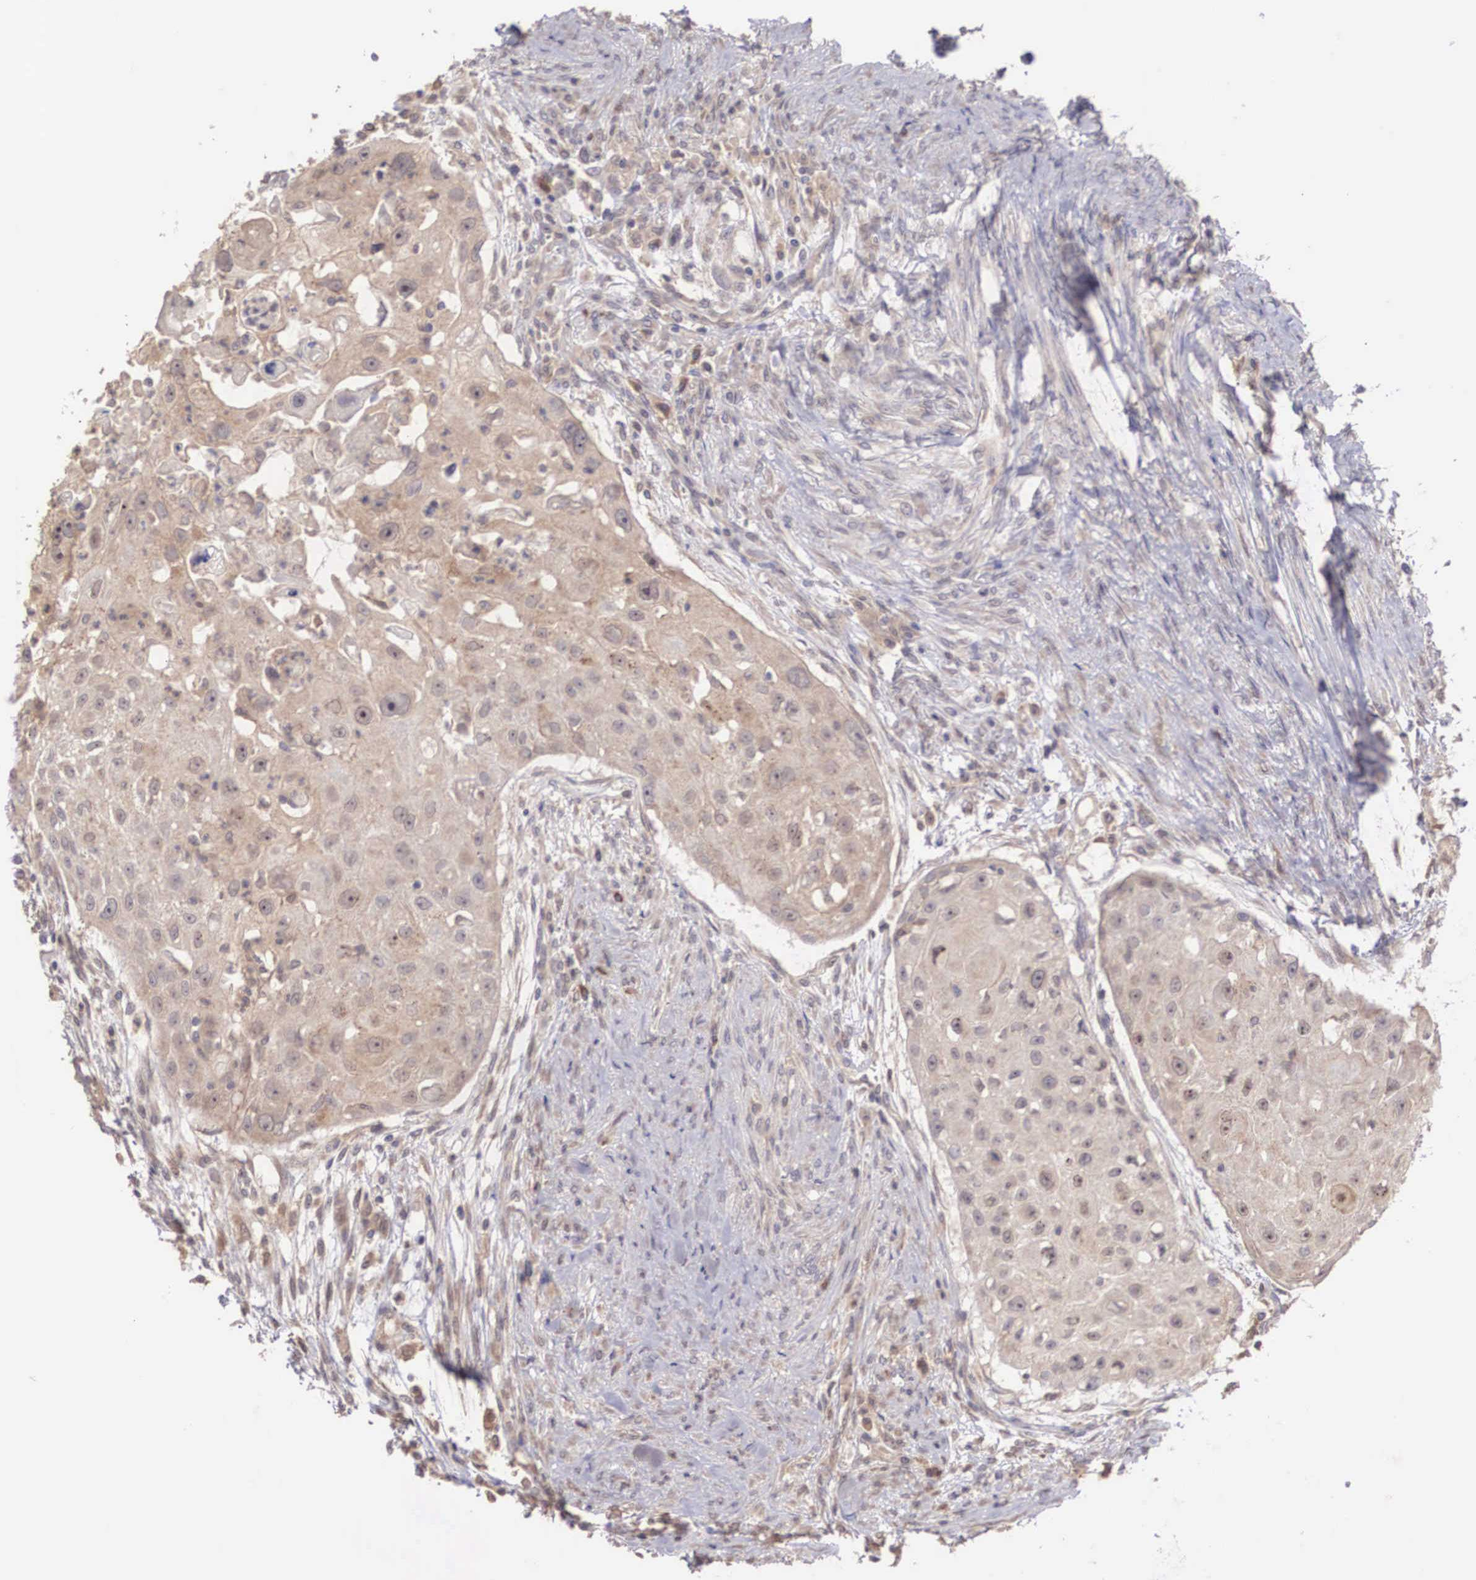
{"staining": {"intensity": "weak", "quantity": ">75%", "location": "cytoplasmic/membranous"}, "tissue": "head and neck cancer", "cell_type": "Tumor cells", "image_type": "cancer", "snomed": [{"axis": "morphology", "description": "Squamous cell carcinoma, NOS"}, {"axis": "topography", "description": "Head-Neck"}], "caption": "The immunohistochemical stain labels weak cytoplasmic/membranous positivity in tumor cells of squamous cell carcinoma (head and neck) tissue.", "gene": "DNAJB7", "patient": {"sex": "male", "age": 64}}